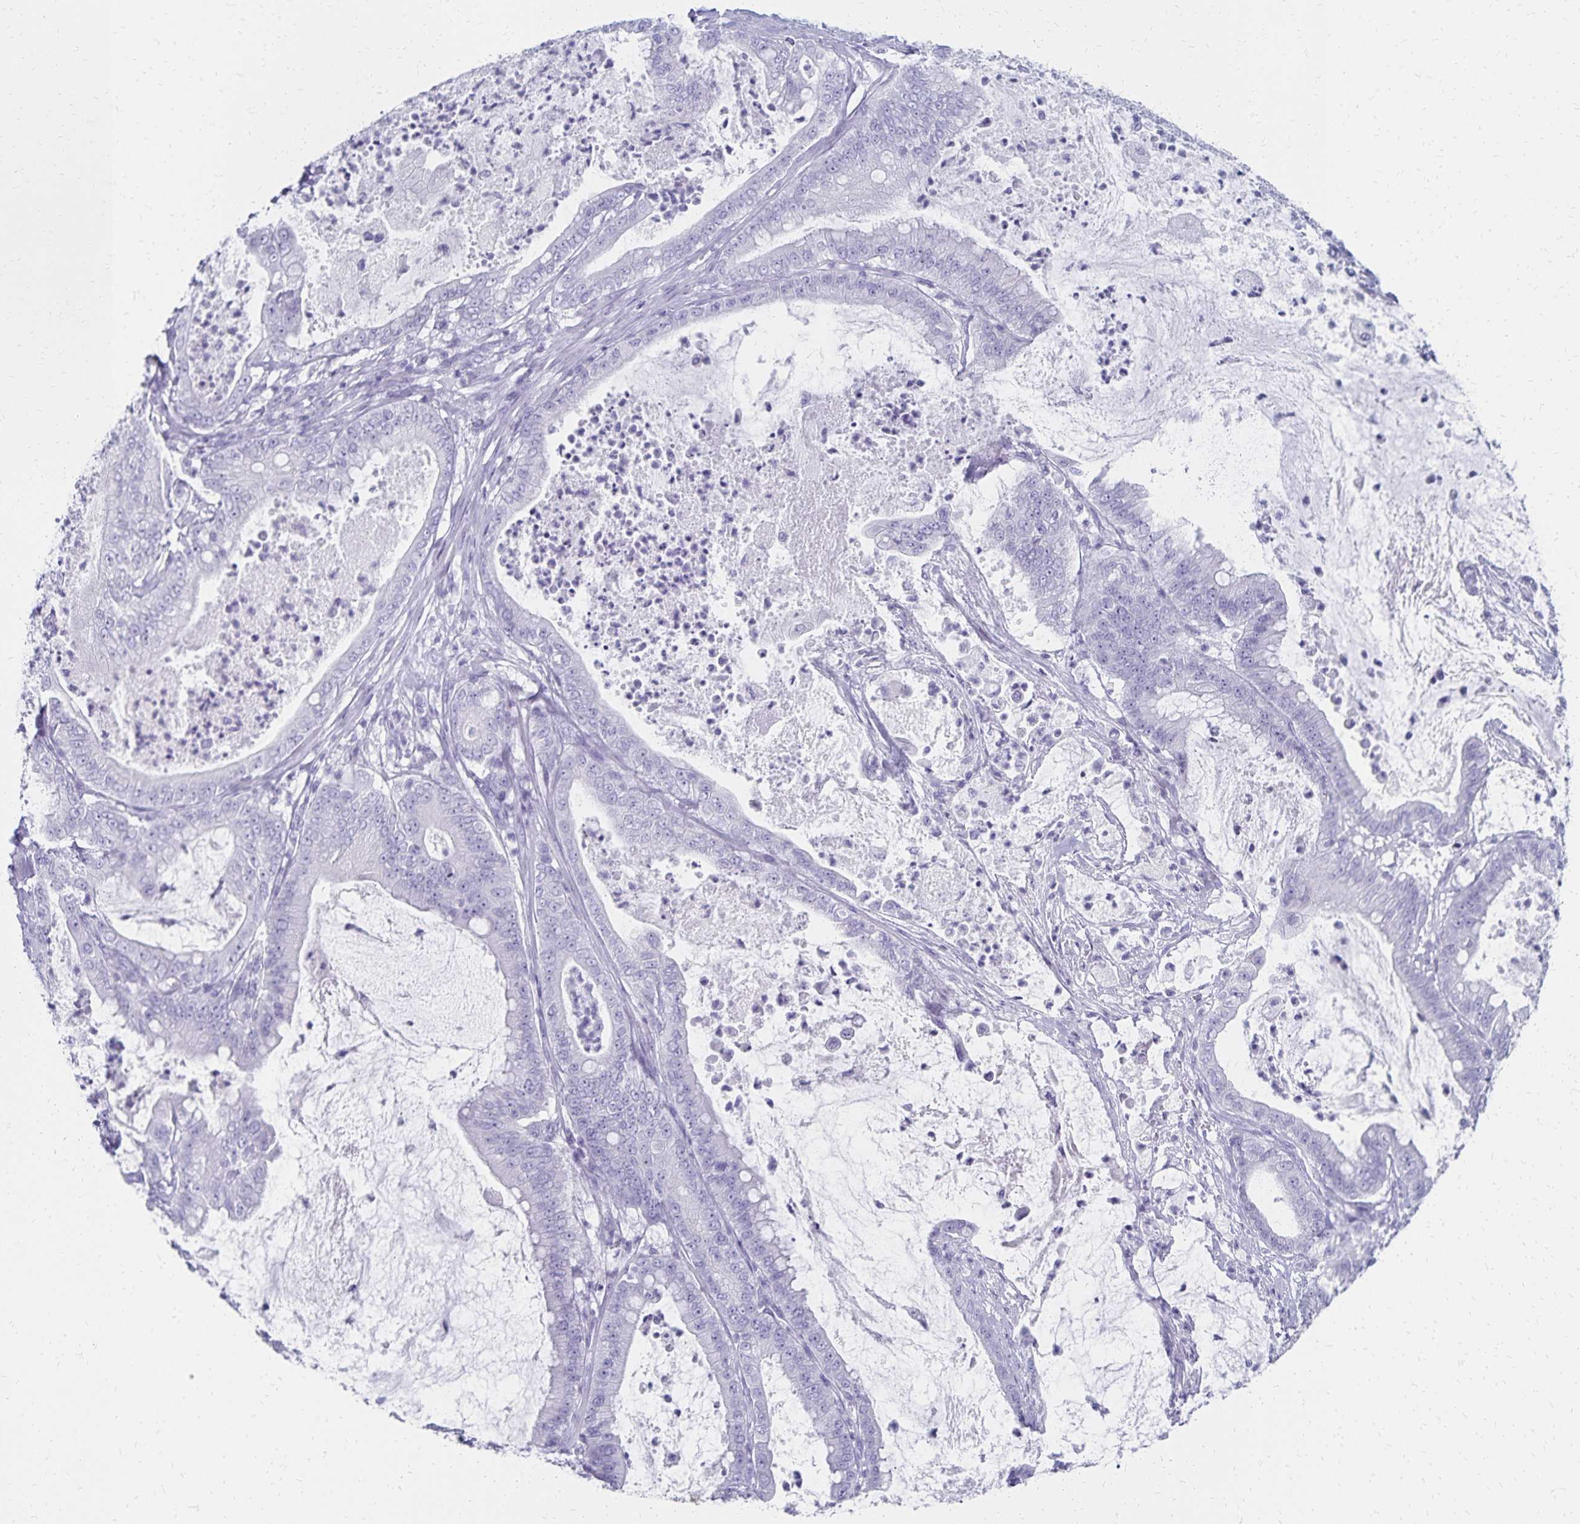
{"staining": {"intensity": "negative", "quantity": "none", "location": "none"}, "tissue": "pancreatic cancer", "cell_type": "Tumor cells", "image_type": "cancer", "snomed": [{"axis": "morphology", "description": "Adenocarcinoma, NOS"}, {"axis": "topography", "description": "Pancreas"}], "caption": "A micrograph of pancreatic cancer (adenocarcinoma) stained for a protein exhibits no brown staining in tumor cells.", "gene": "GIP", "patient": {"sex": "male", "age": 71}}